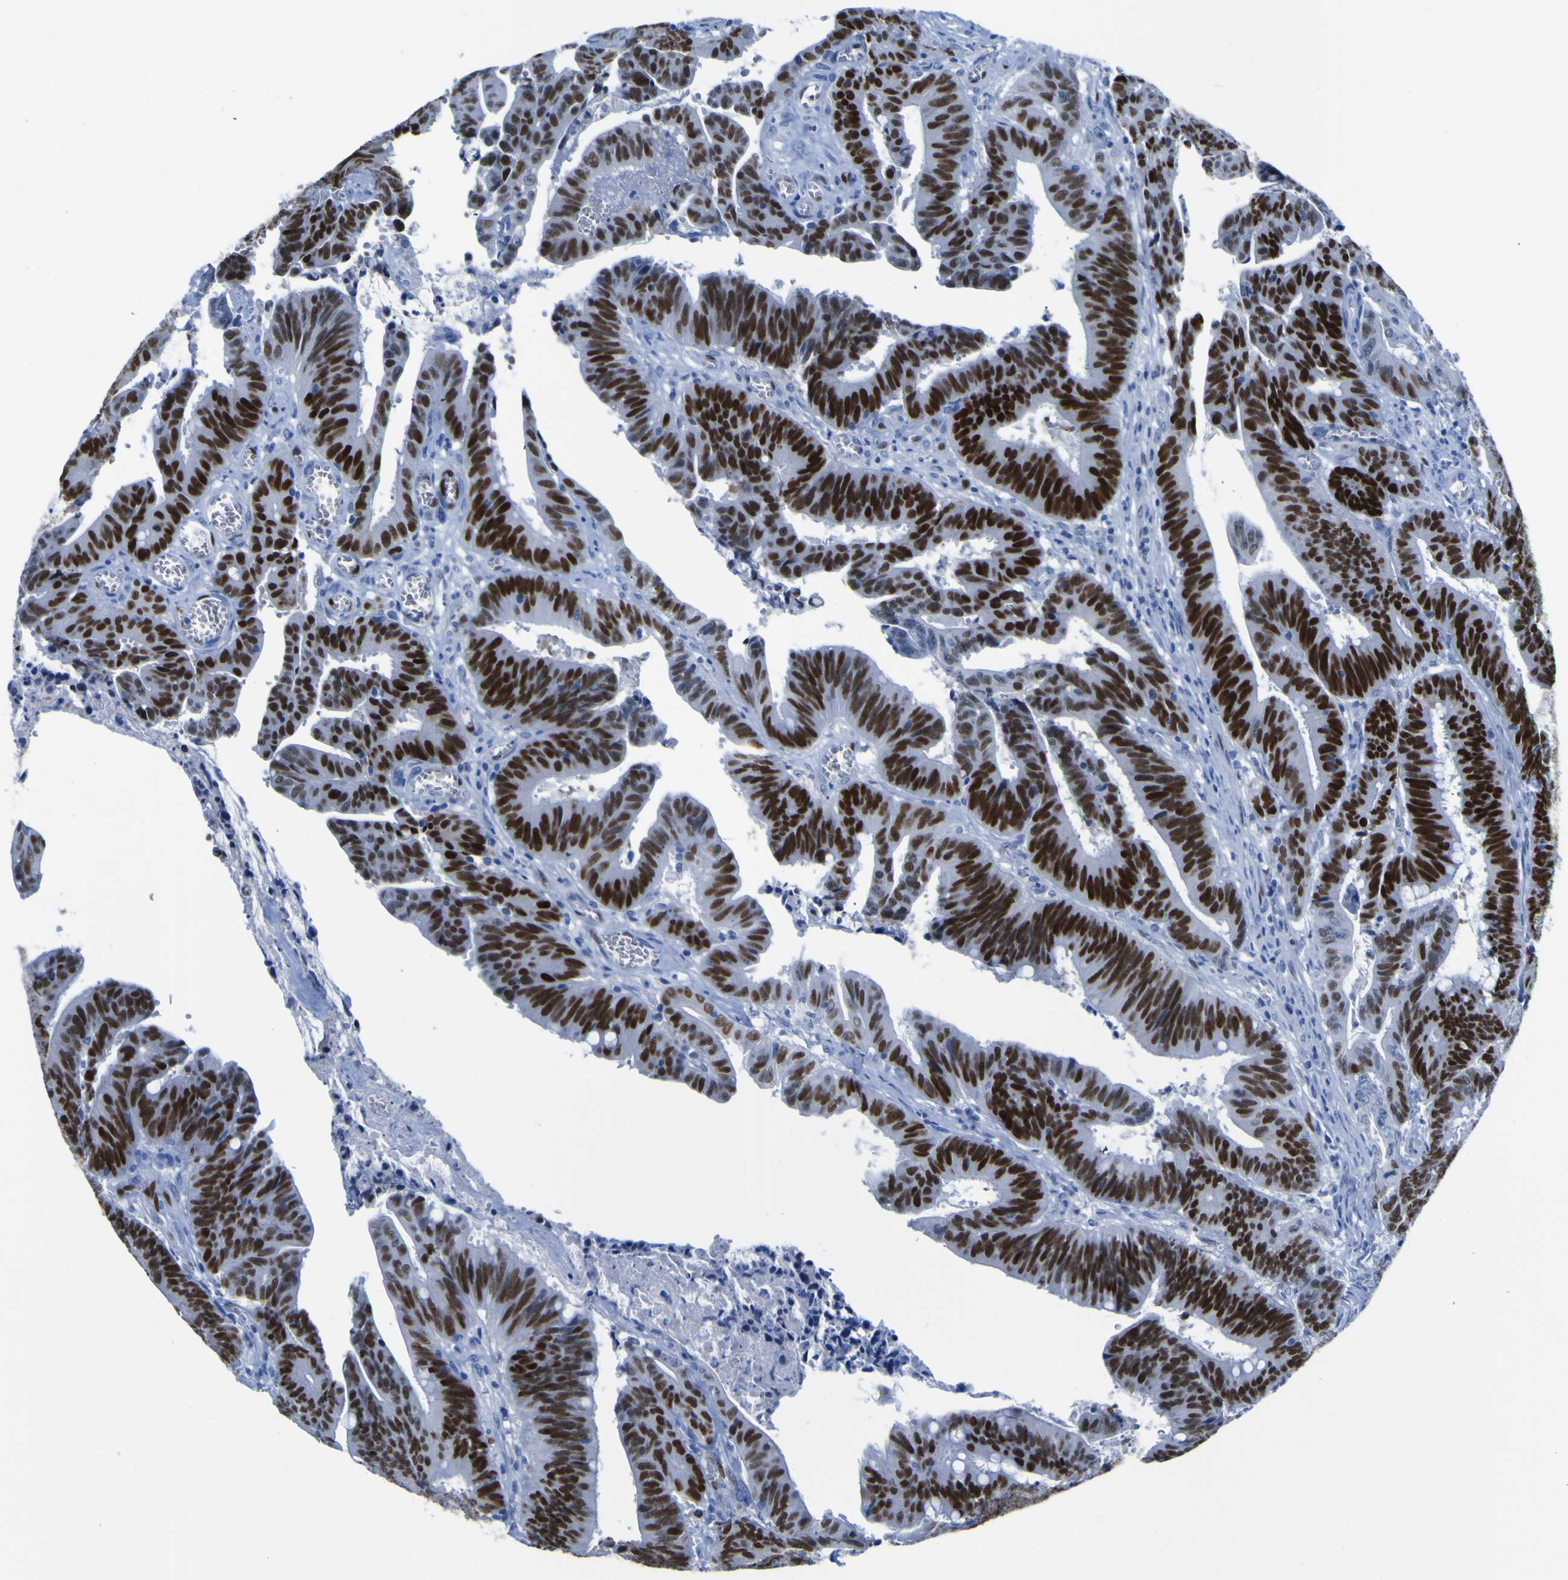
{"staining": {"intensity": "strong", "quantity": ">75%", "location": "nuclear"}, "tissue": "colorectal cancer", "cell_type": "Tumor cells", "image_type": "cancer", "snomed": [{"axis": "morphology", "description": "Adenocarcinoma, NOS"}, {"axis": "topography", "description": "Colon"}], "caption": "Immunohistochemical staining of adenocarcinoma (colorectal) demonstrates strong nuclear protein staining in about >75% of tumor cells.", "gene": "DACH1", "patient": {"sex": "male", "age": 45}}